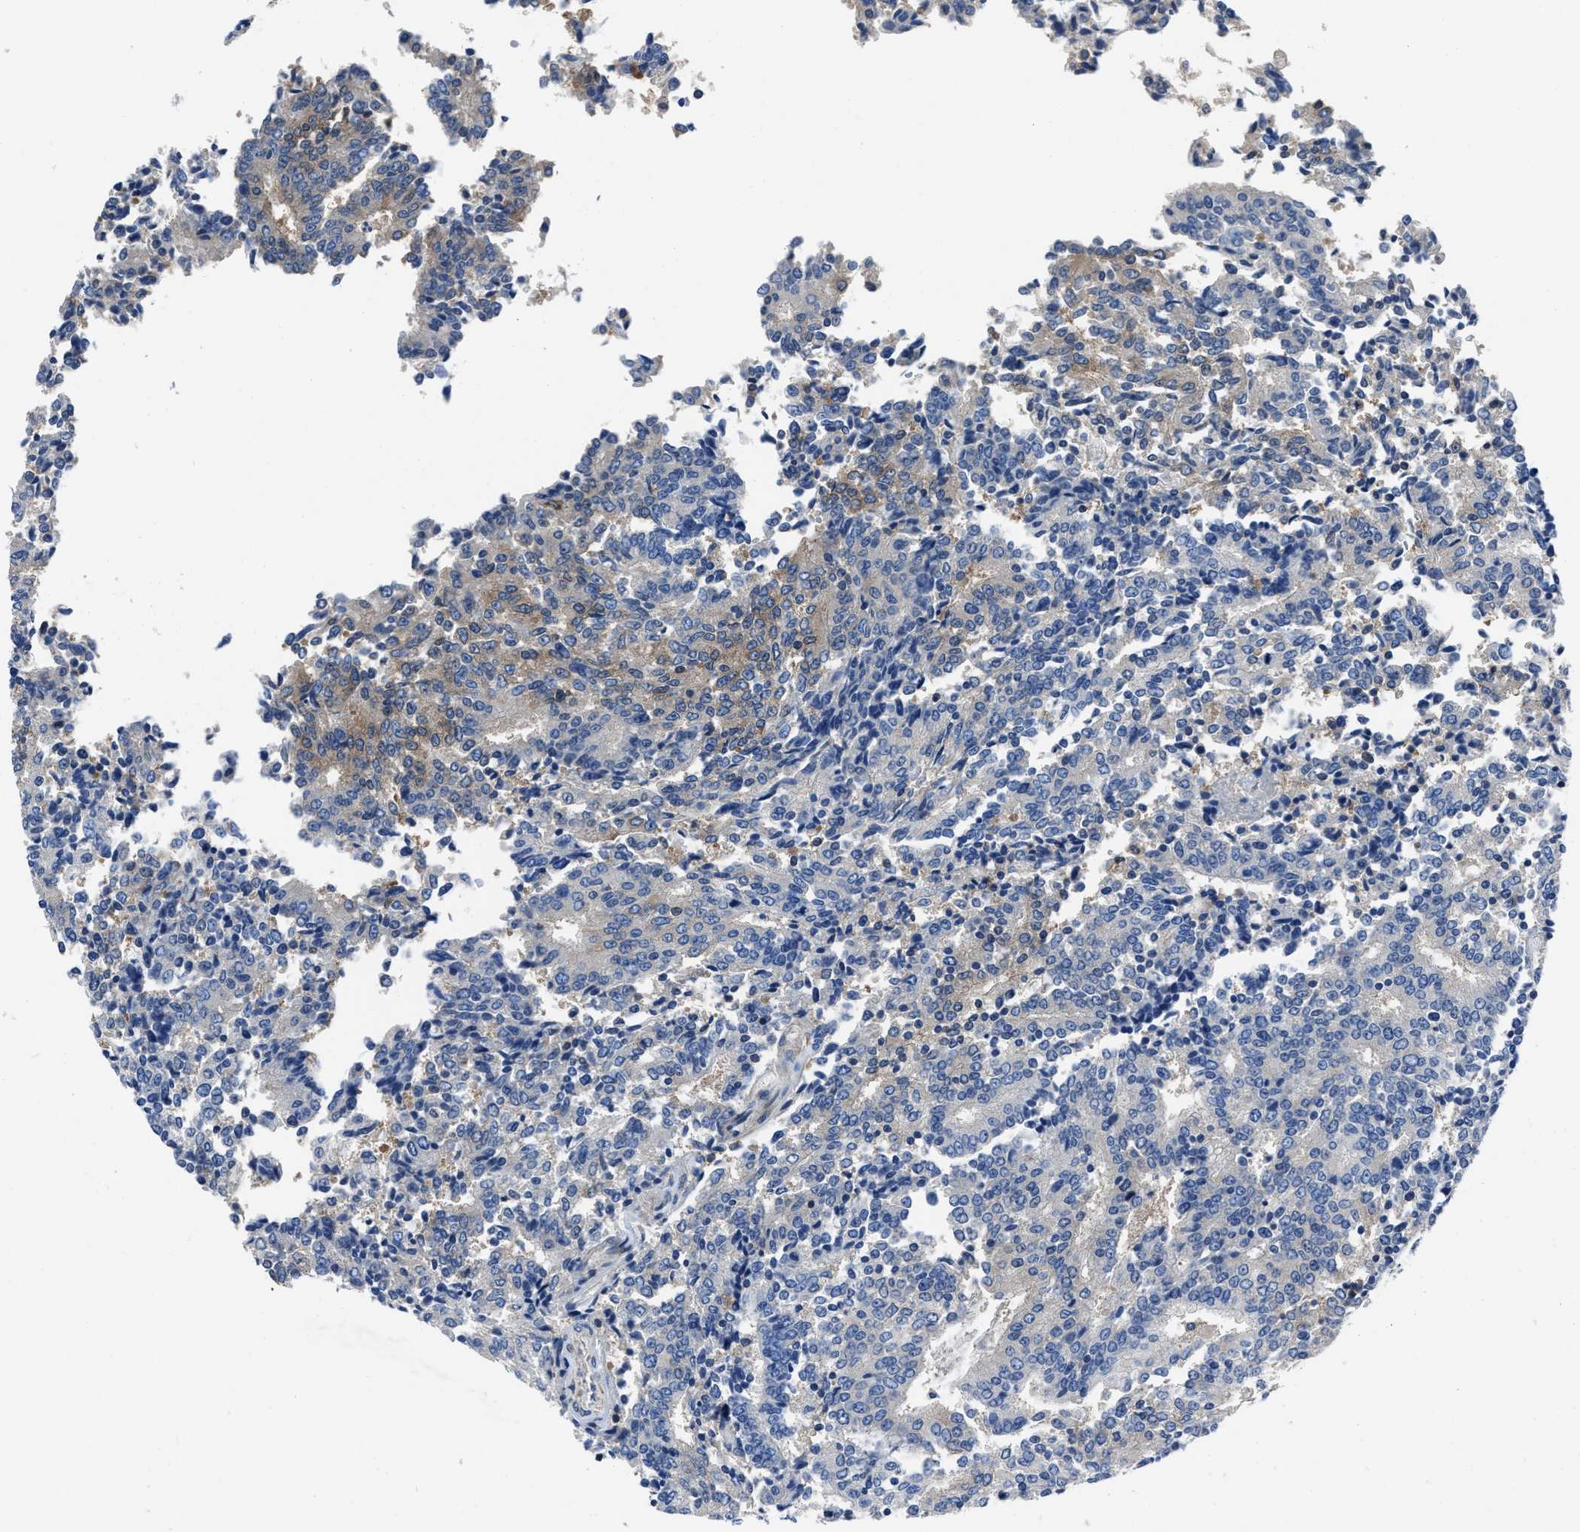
{"staining": {"intensity": "moderate", "quantity": "25%-75%", "location": "cytoplasmic/membranous"}, "tissue": "prostate cancer", "cell_type": "Tumor cells", "image_type": "cancer", "snomed": [{"axis": "morphology", "description": "Normal tissue, NOS"}, {"axis": "morphology", "description": "Adenocarcinoma, High grade"}, {"axis": "topography", "description": "Prostate"}, {"axis": "topography", "description": "Seminal veicle"}], "caption": "A medium amount of moderate cytoplasmic/membranous expression is identified in approximately 25%-75% of tumor cells in prostate high-grade adenocarcinoma tissue. The protein of interest is stained brown, and the nuclei are stained in blue (DAB IHC with brightfield microscopy, high magnification).", "gene": "YARS1", "patient": {"sex": "male", "age": 55}}